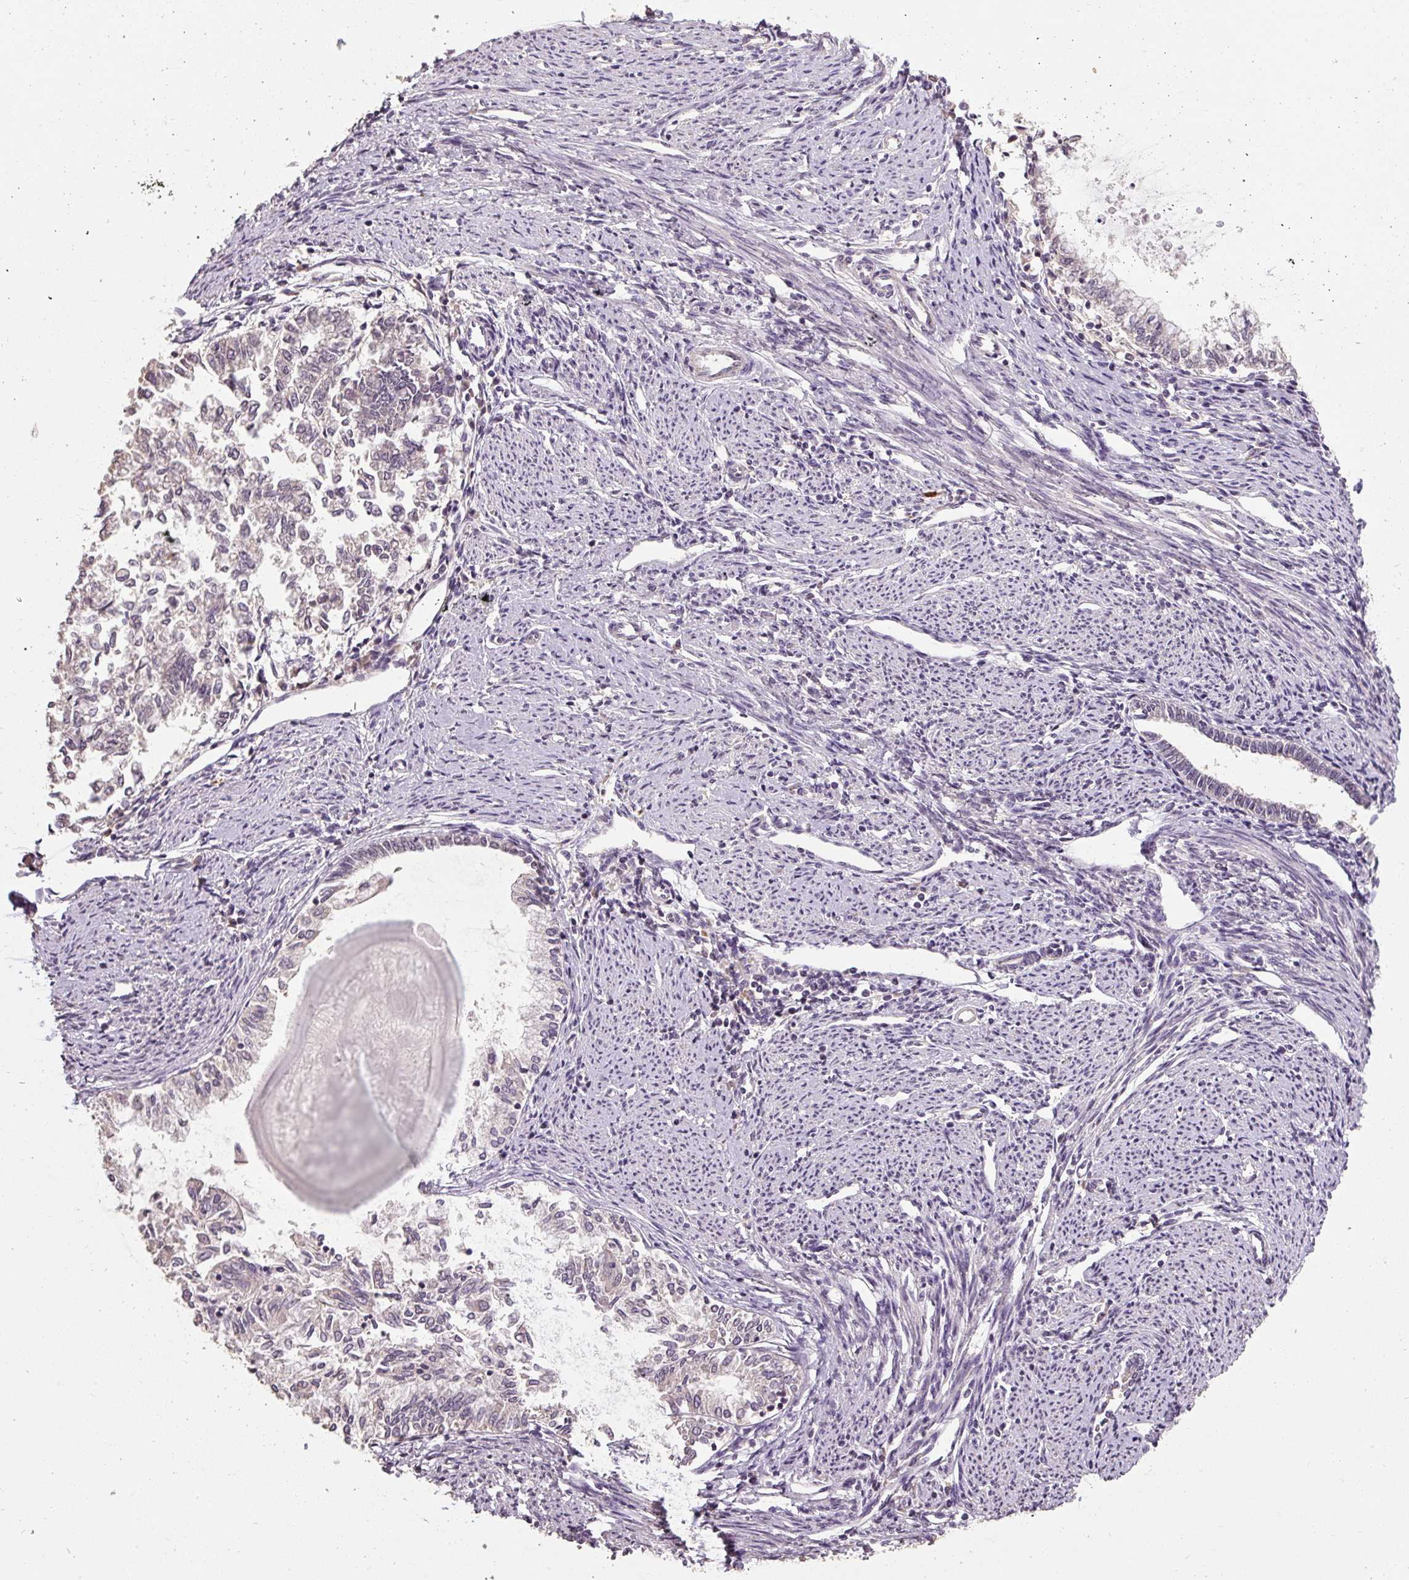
{"staining": {"intensity": "negative", "quantity": "none", "location": "none"}, "tissue": "endometrial cancer", "cell_type": "Tumor cells", "image_type": "cancer", "snomed": [{"axis": "morphology", "description": "Adenocarcinoma, NOS"}, {"axis": "topography", "description": "Endometrium"}], "caption": "Immunohistochemistry micrograph of neoplastic tissue: endometrial cancer stained with DAB shows no significant protein staining in tumor cells. Brightfield microscopy of immunohistochemistry (IHC) stained with DAB (3,3'-diaminobenzidine) (brown) and hematoxylin (blue), captured at high magnification.", "gene": "CFAP65", "patient": {"sex": "female", "age": 79}}